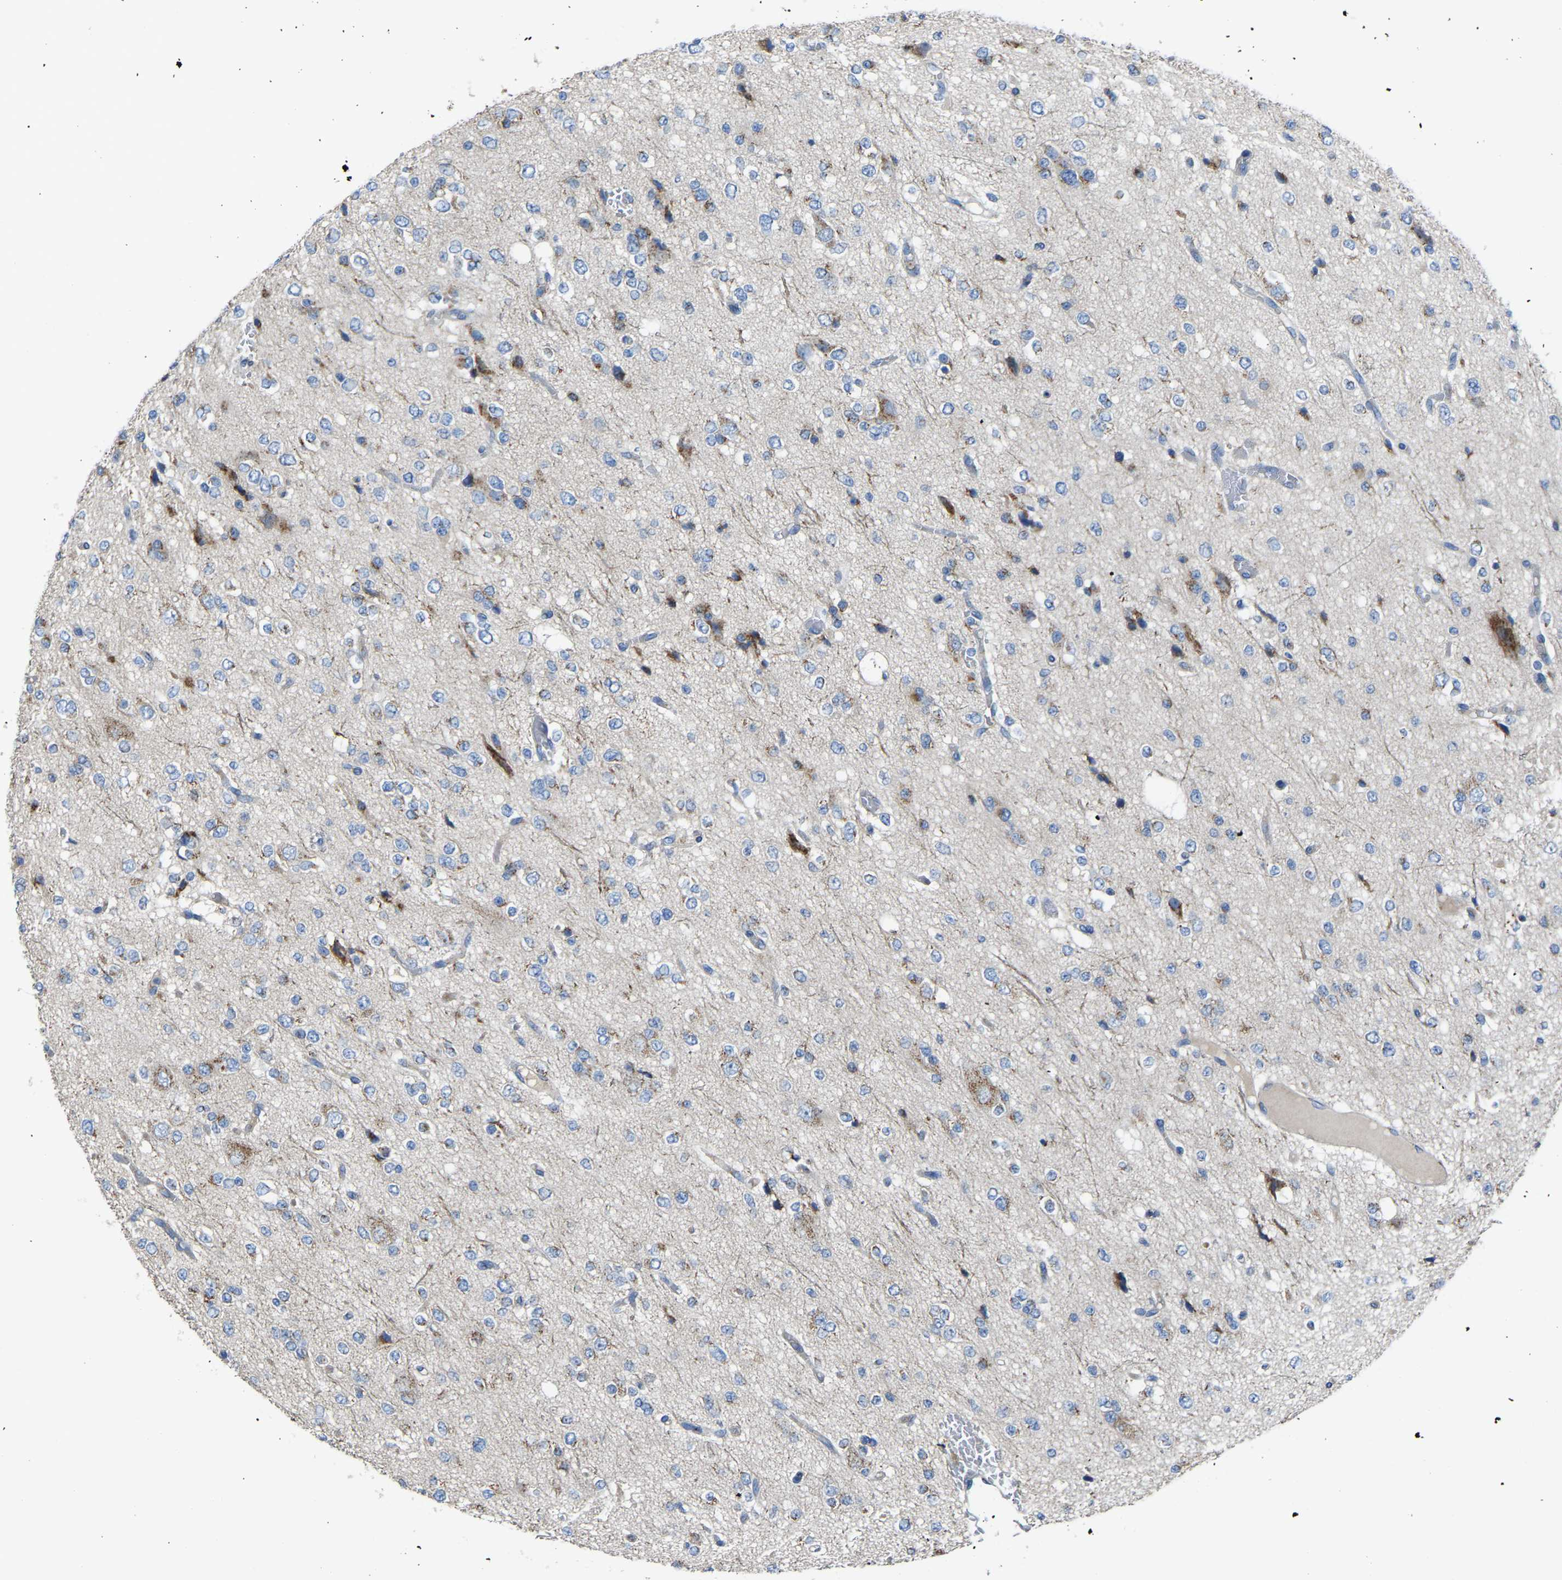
{"staining": {"intensity": "negative", "quantity": "none", "location": "none"}, "tissue": "glioma", "cell_type": "Tumor cells", "image_type": "cancer", "snomed": [{"axis": "morphology", "description": "Glioma, malignant, Low grade"}, {"axis": "topography", "description": "Brain"}], "caption": "DAB (3,3'-diaminobenzidine) immunohistochemical staining of human malignant glioma (low-grade) exhibits no significant expression in tumor cells.", "gene": "CANT1", "patient": {"sex": "male", "age": 38}}